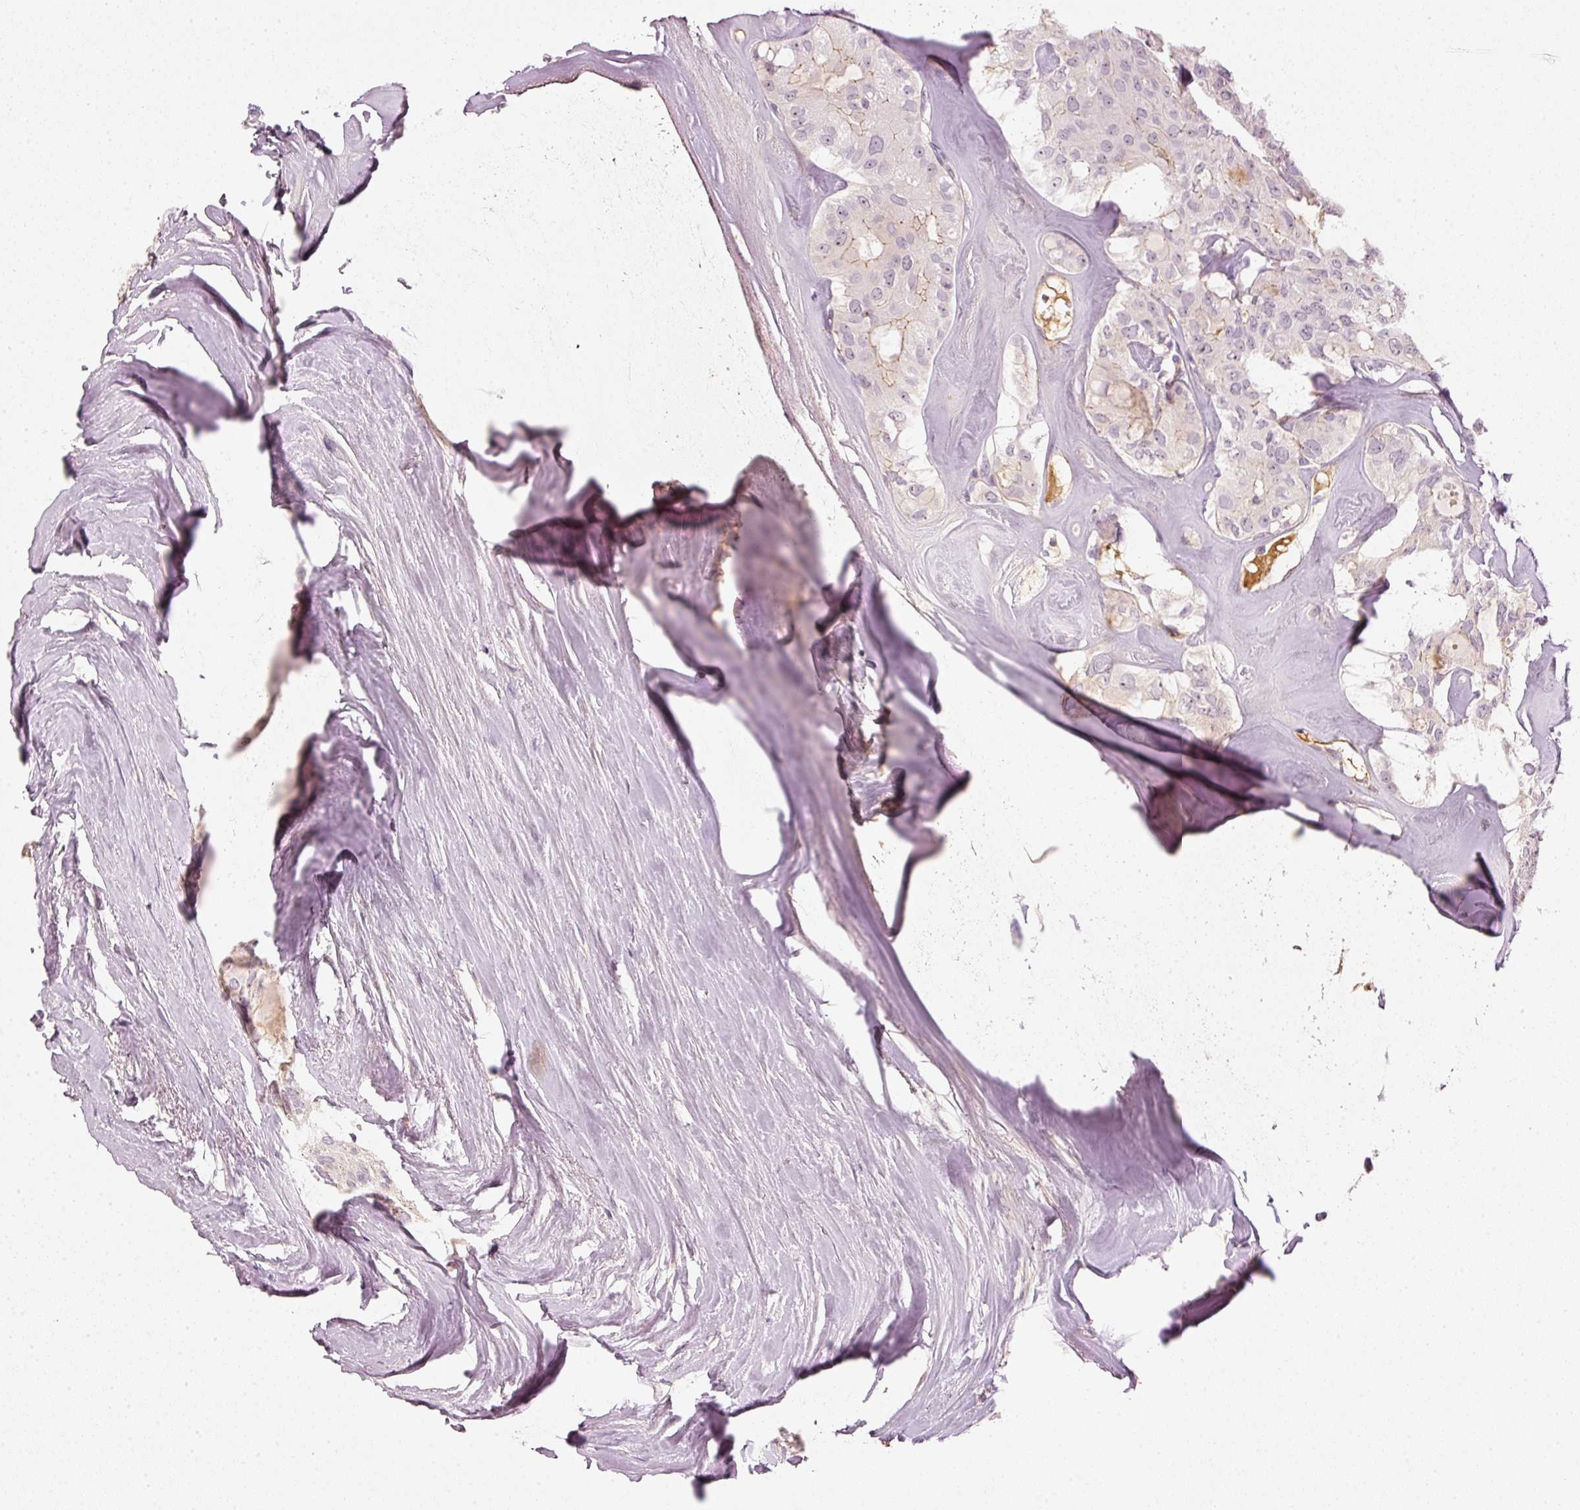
{"staining": {"intensity": "negative", "quantity": "none", "location": "none"}, "tissue": "thyroid cancer", "cell_type": "Tumor cells", "image_type": "cancer", "snomed": [{"axis": "morphology", "description": "Follicular adenoma carcinoma, NOS"}, {"axis": "topography", "description": "Thyroid gland"}], "caption": "Follicular adenoma carcinoma (thyroid) was stained to show a protein in brown. There is no significant positivity in tumor cells.", "gene": "VCAM1", "patient": {"sex": "male", "age": 75}}